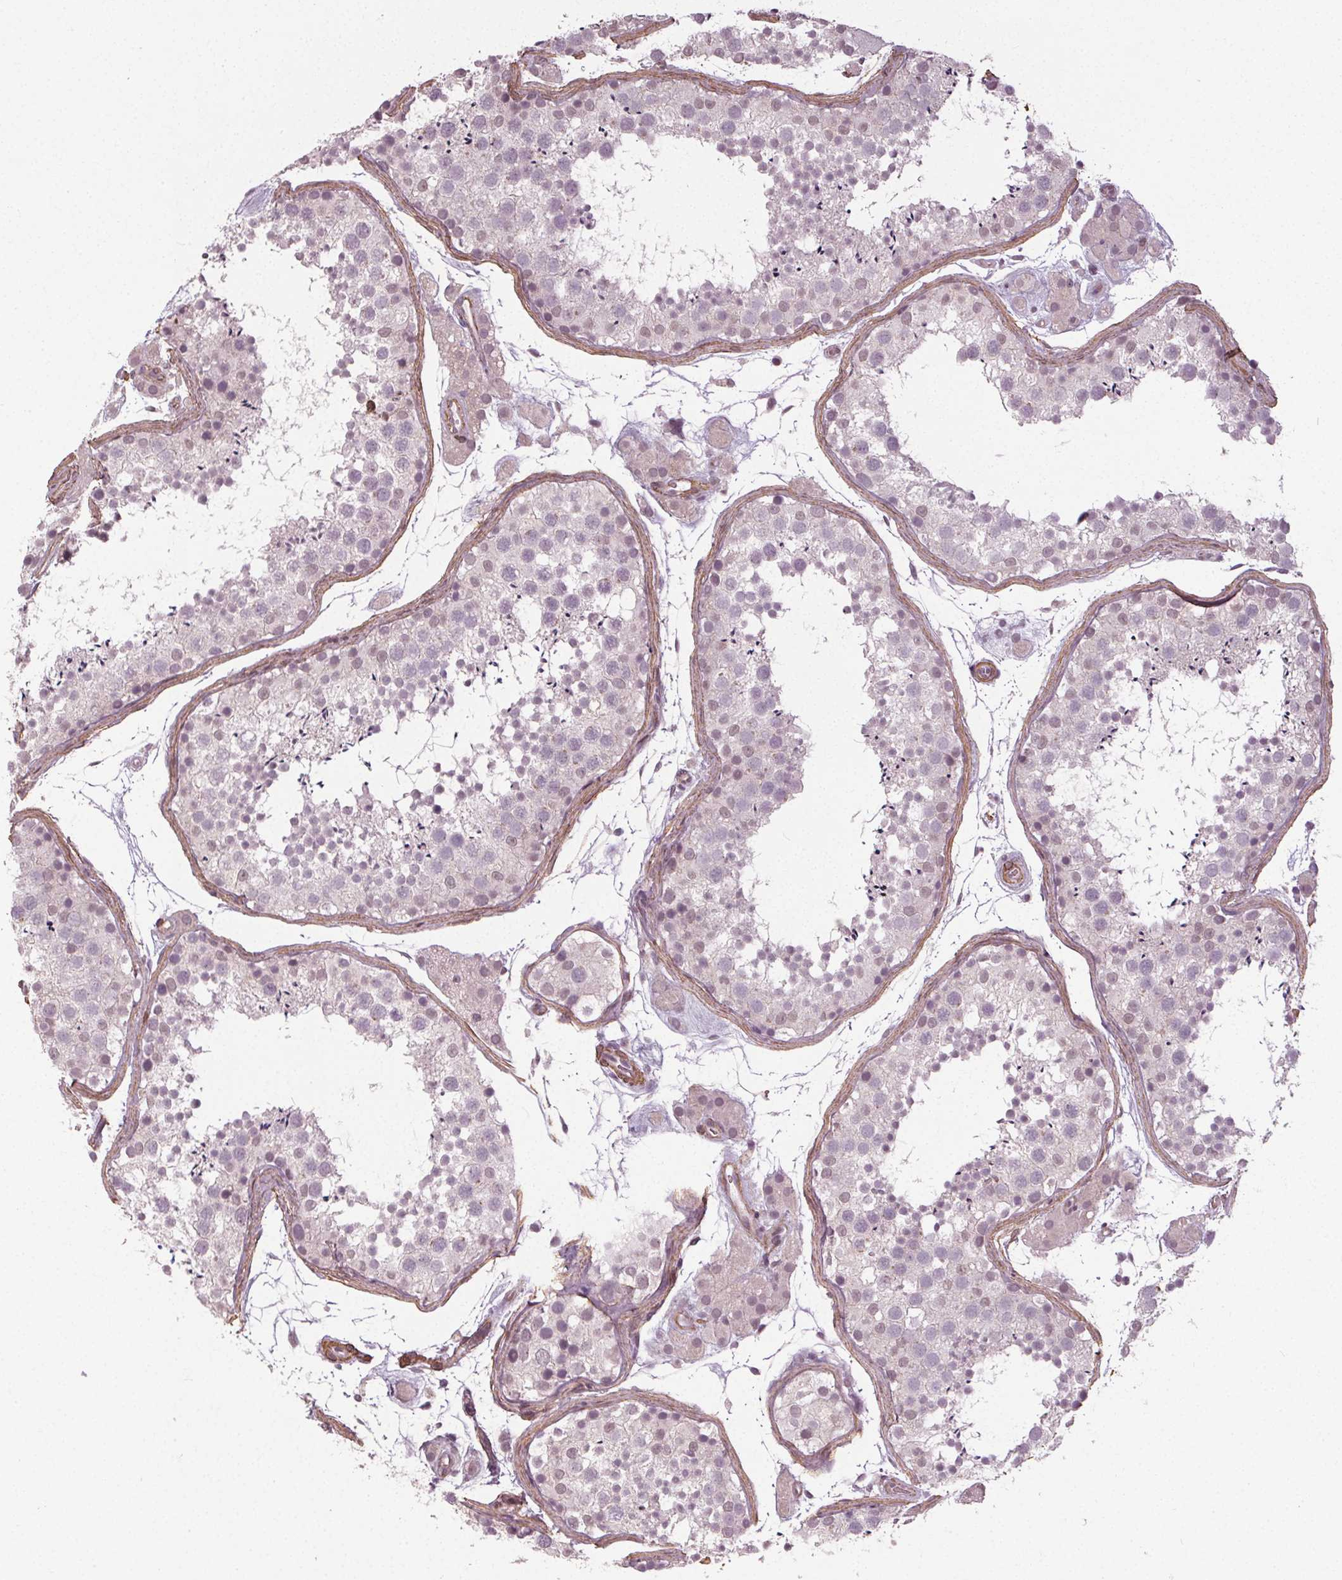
{"staining": {"intensity": "negative", "quantity": "none", "location": "none"}, "tissue": "testis", "cell_type": "Cells in seminiferous ducts", "image_type": "normal", "snomed": [{"axis": "morphology", "description": "Normal tissue, NOS"}, {"axis": "topography", "description": "Testis"}], "caption": "Human testis stained for a protein using immunohistochemistry (IHC) displays no staining in cells in seminiferous ducts.", "gene": "PKP1", "patient": {"sex": "male", "age": 41}}